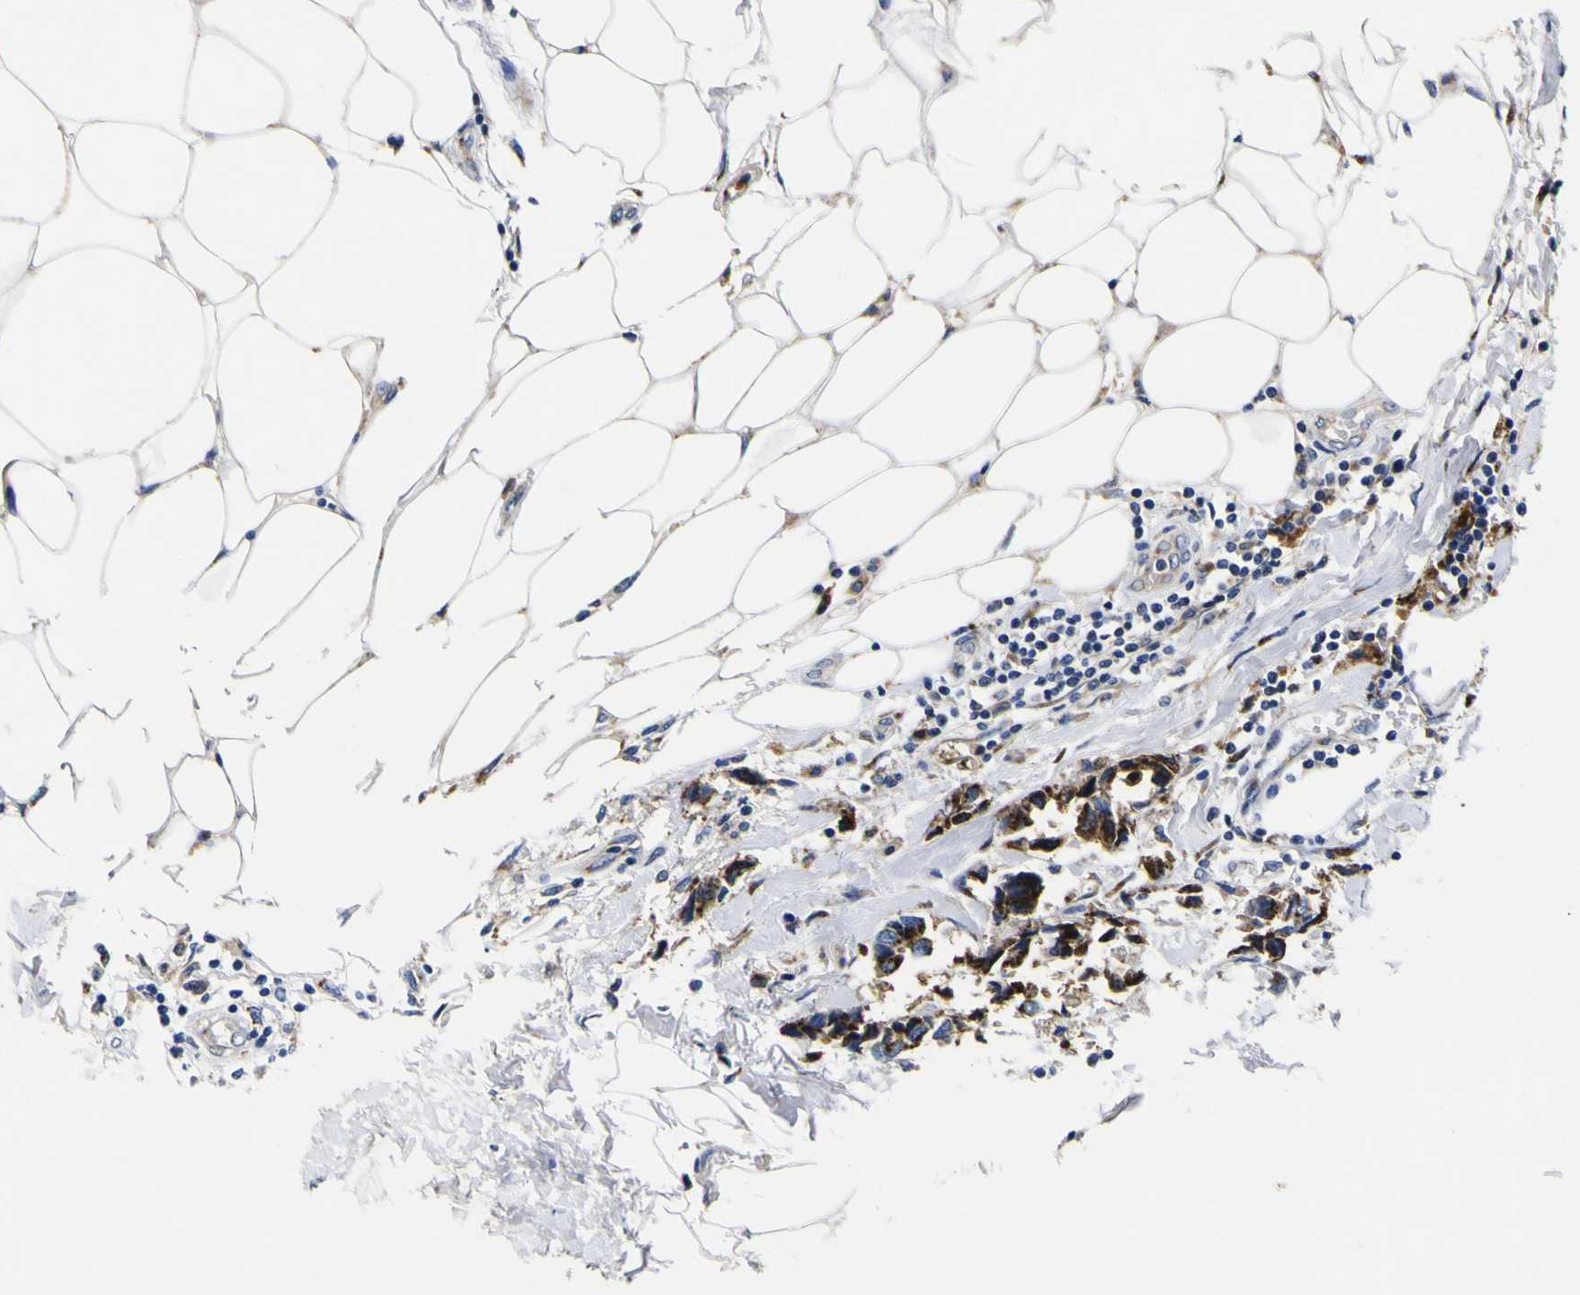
{"staining": {"intensity": "strong", "quantity": ">75%", "location": "cytoplasmic/membranous"}, "tissue": "breast cancer", "cell_type": "Tumor cells", "image_type": "cancer", "snomed": [{"axis": "morphology", "description": "Duct carcinoma"}, {"axis": "topography", "description": "Breast"}], "caption": "A brown stain labels strong cytoplasmic/membranous staining of a protein in human breast intraductal carcinoma tumor cells. The staining was performed using DAB (3,3'-diaminobenzidine), with brown indicating positive protein expression. Nuclei are stained blue with hematoxylin.", "gene": "COA1", "patient": {"sex": "female", "age": 80}}